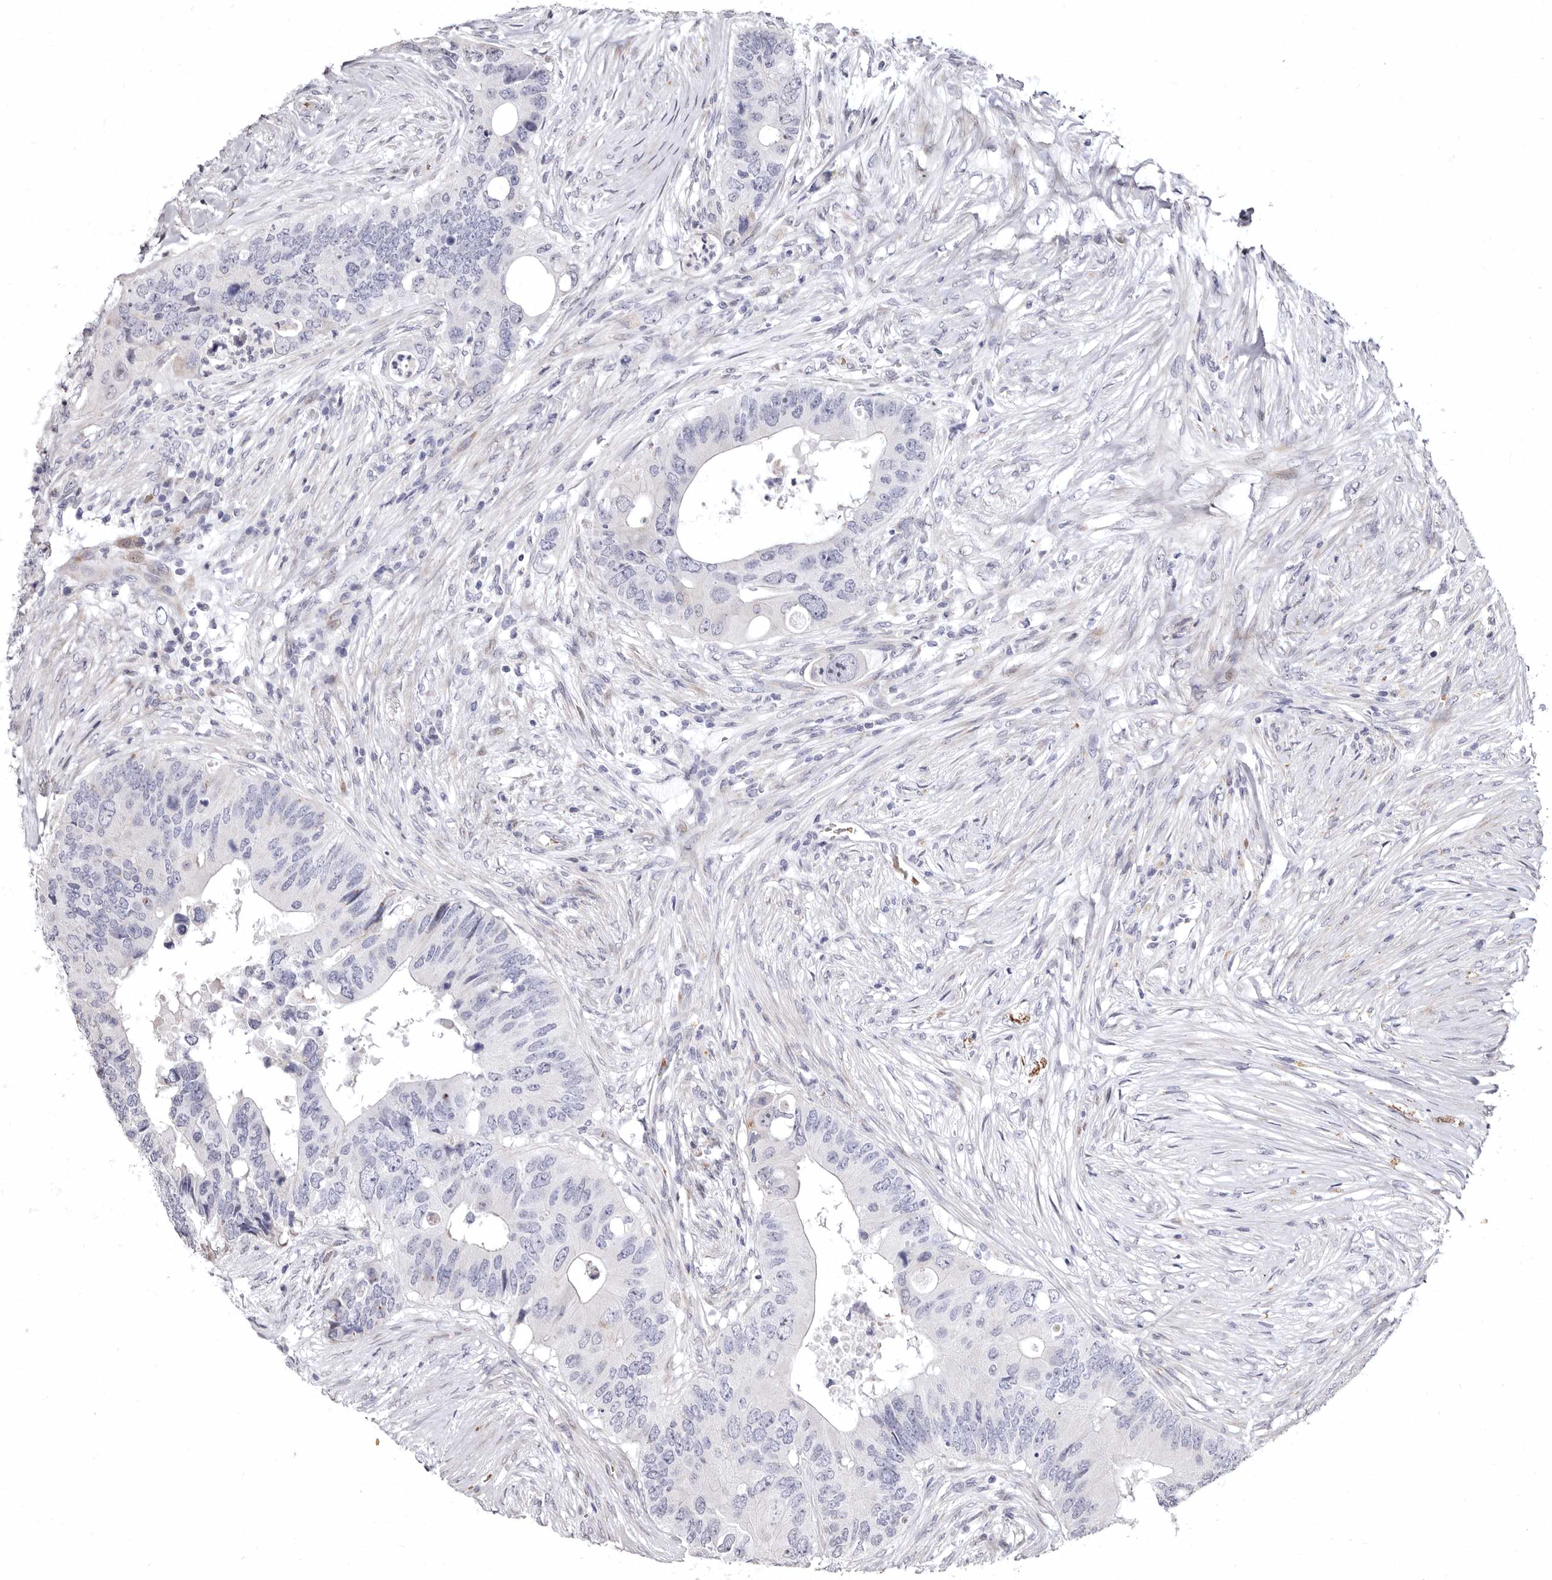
{"staining": {"intensity": "negative", "quantity": "none", "location": "none"}, "tissue": "colorectal cancer", "cell_type": "Tumor cells", "image_type": "cancer", "snomed": [{"axis": "morphology", "description": "Adenocarcinoma, NOS"}, {"axis": "topography", "description": "Colon"}], "caption": "This image is of colorectal cancer stained with IHC to label a protein in brown with the nuclei are counter-stained blue. There is no staining in tumor cells.", "gene": "AIDA", "patient": {"sex": "male", "age": 71}}